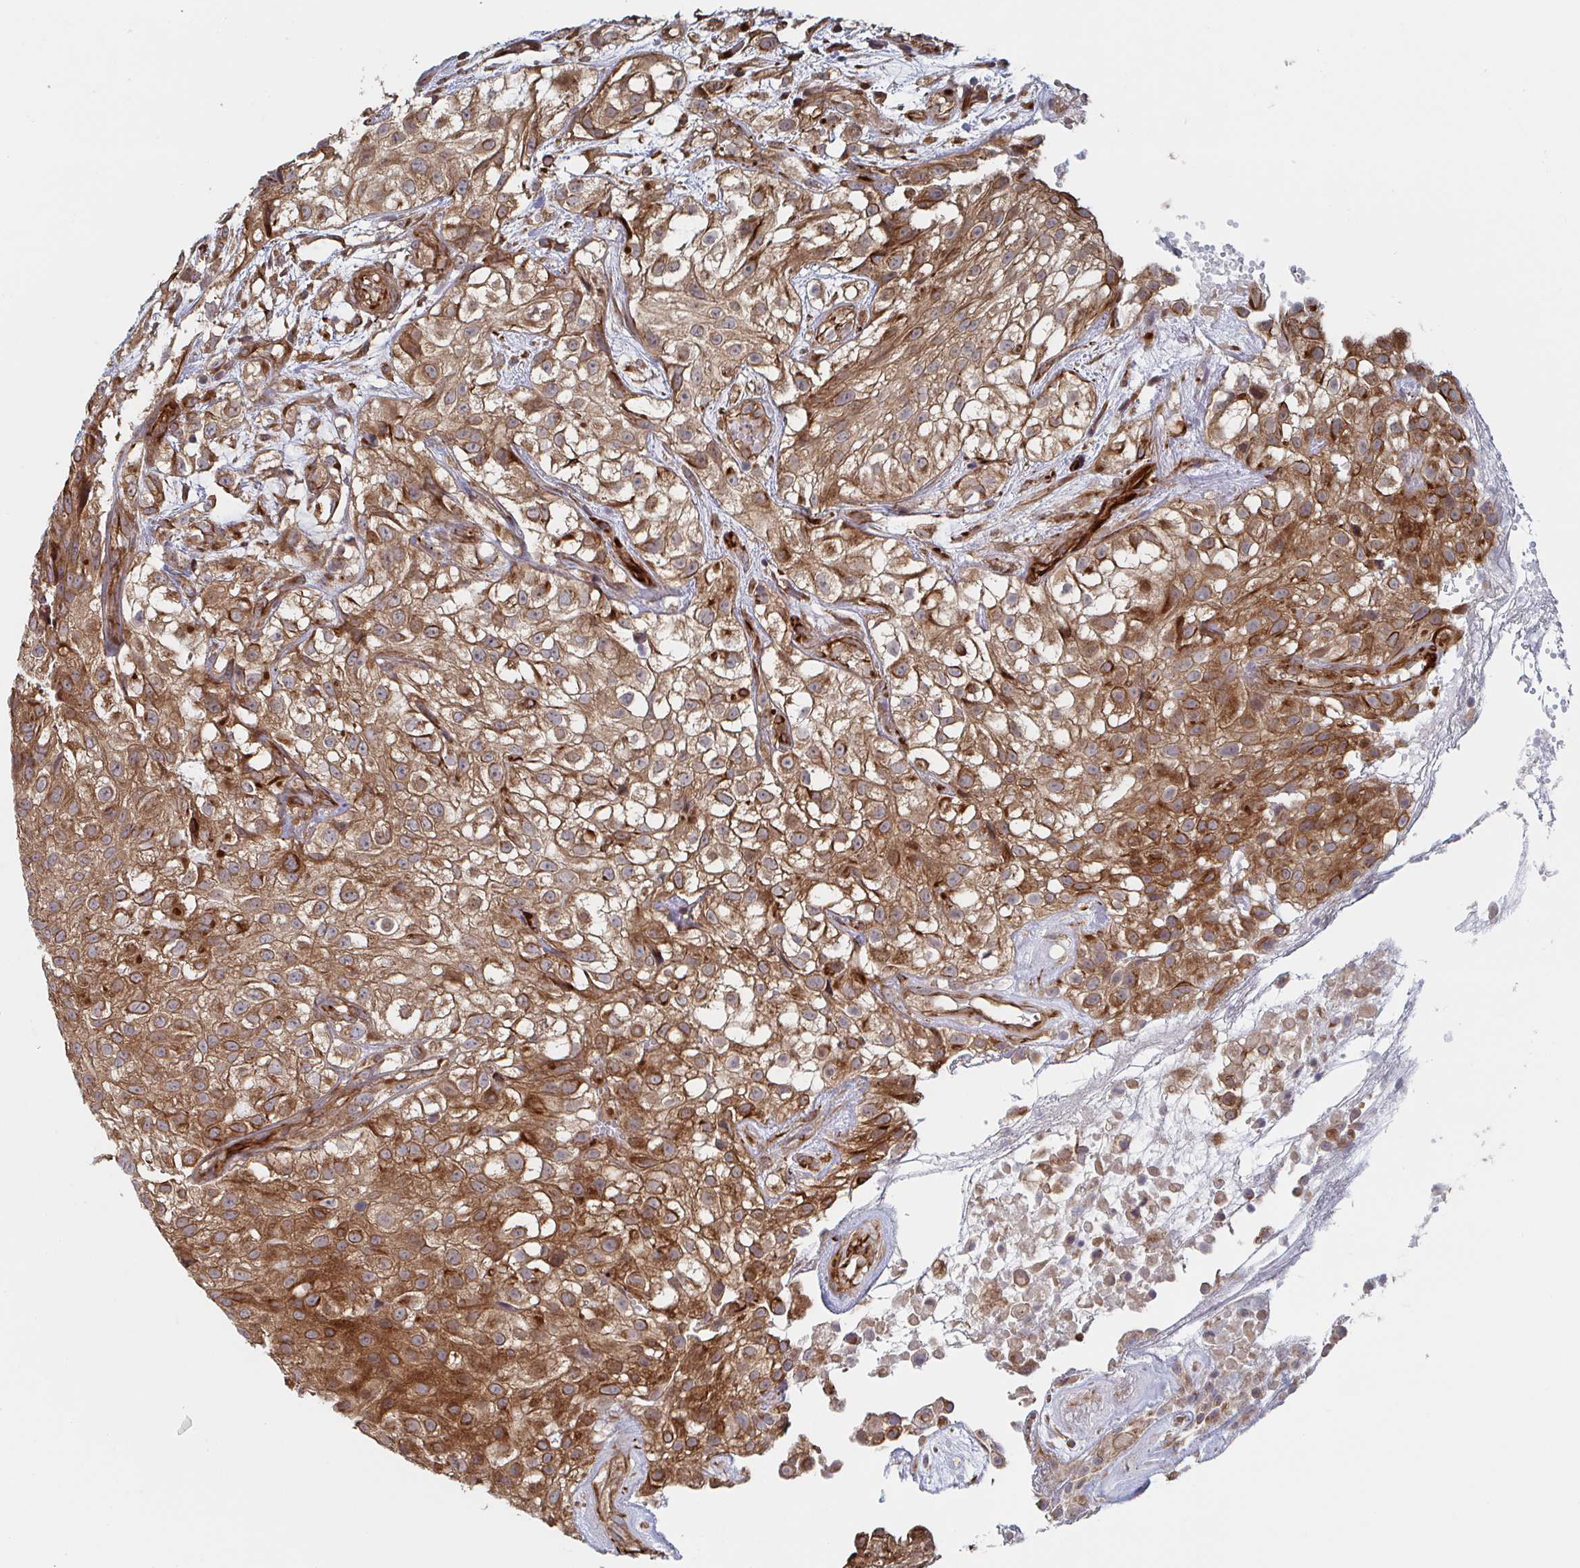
{"staining": {"intensity": "moderate", "quantity": ">75%", "location": "cytoplasmic/membranous"}, "tissue": "urothelial cancer", "cell_type": "Tumor cells", "image_type": "cancer", "snomed": [{"axis": "morphology", "description": "Urothelial carcinoma, High grade"}, {"axis": "topography", "description": "Urinary bladder"}], "caption": "Urothelial cancer was stained to show a protein in brown. There is medium levels of moderate cytoplasmic/membranous expression in approximately >75% of tumor cells. Nuclei are stained in blue.", "gene": "DVL3", "patient": {"sex": "male", "age": 56}}